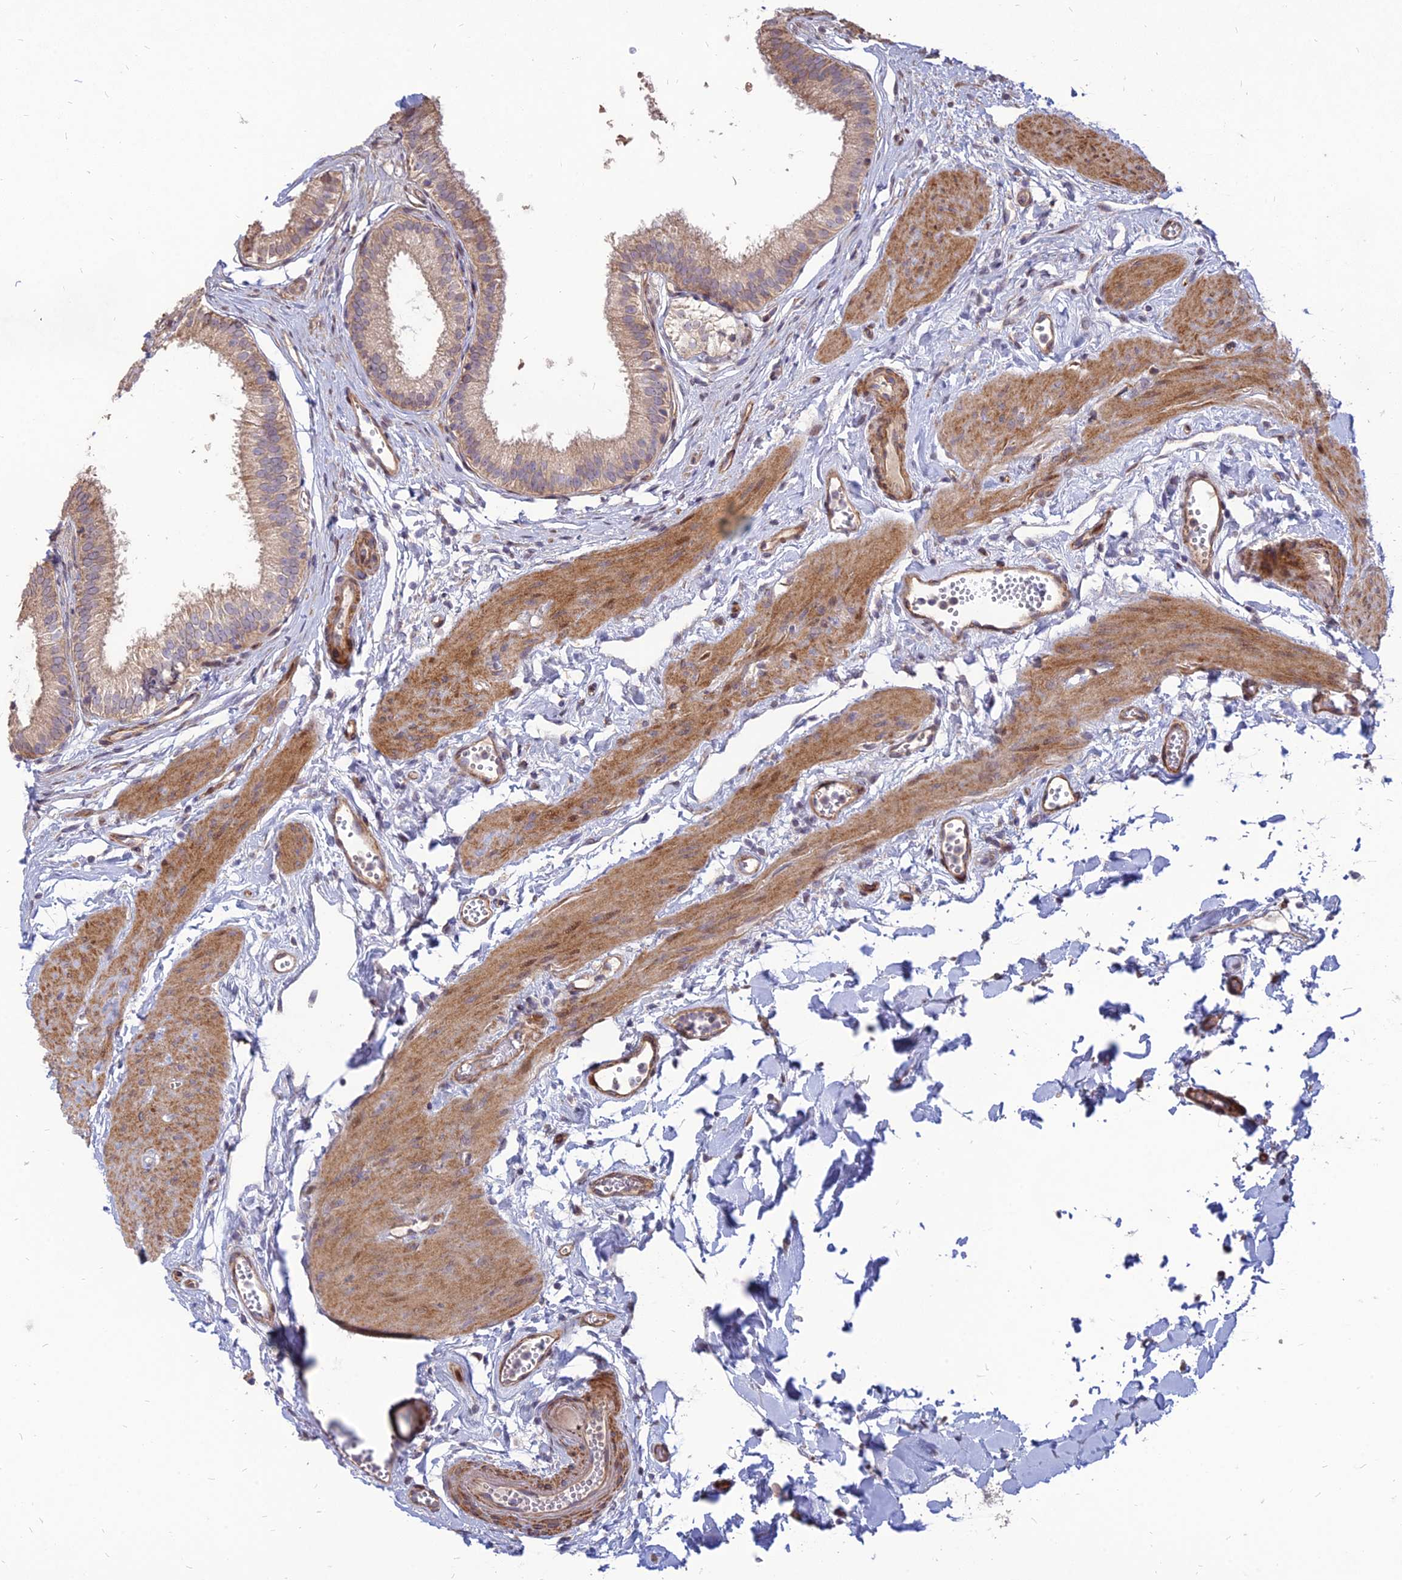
{"staining": {"intensity": "moderate", "quantity": ">75%", "location": "cytoplasmic/membranous"}, "tissue": "gallbladder", "cell_type": "Glandular cells", "image_type": "normal", "snomed": [{"axis": "morphology", "description": "Normal tissue, NOS"}, {"axis": "topography", "description": "Gallbladder"}], "caption": "Immunohistochemistry (IHC) staining of normal gallbladder, which reveals medium levels of moderate cytoplasmic/membranous positivity in approximately >75% of glandular cells indicating moderate cytoplasmic/membranous protein expression. The staining was performed using DAB (3,3'-diaminobenzidine) (brown) for protein detection and nuclei were counterstained in hematoxylin (blue).", "gene": "ST3GAL6", "patient": {"sex": "female", "age": 54}}